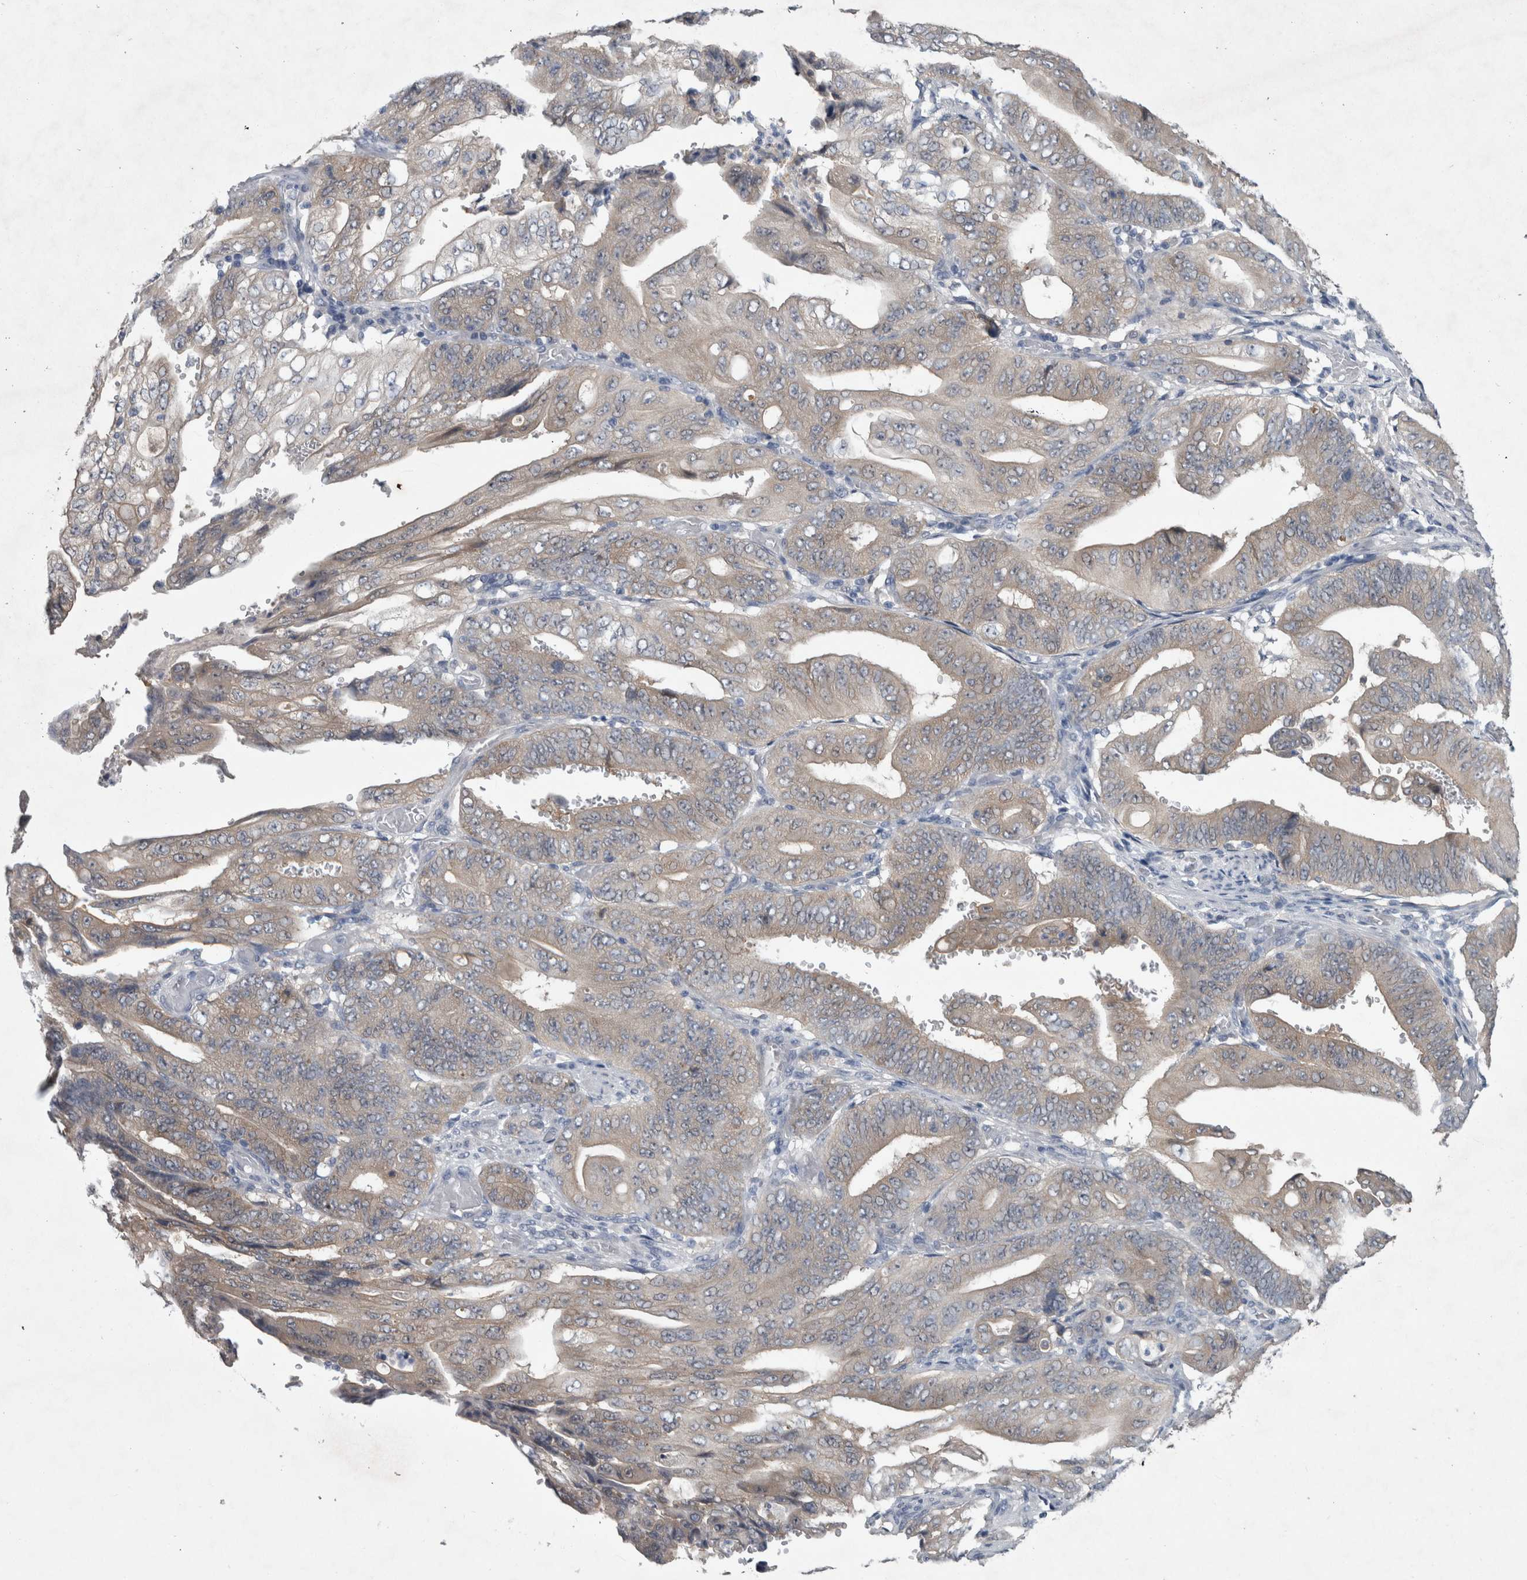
{"staining": {"intensity": "negative", "quantity": "none", "location": "none"}, "tissue": "stomach cancer", "cell_type": "Tumor cells", "image_type": "cancer", "snomed": [{"axis": "morphology", "description": "Adenocarcinoma, NOS"}, {"axis": "topography", "description": "Stomach"}], "caption": "Tumor cells show no significant protein expression in stomach cancer (adenocarcinoma). (Immunohistochemistry, brightfield microscopy, high magnification).", "gene": "FAM83H", "patient": {"sex": "female", "age": 73}}